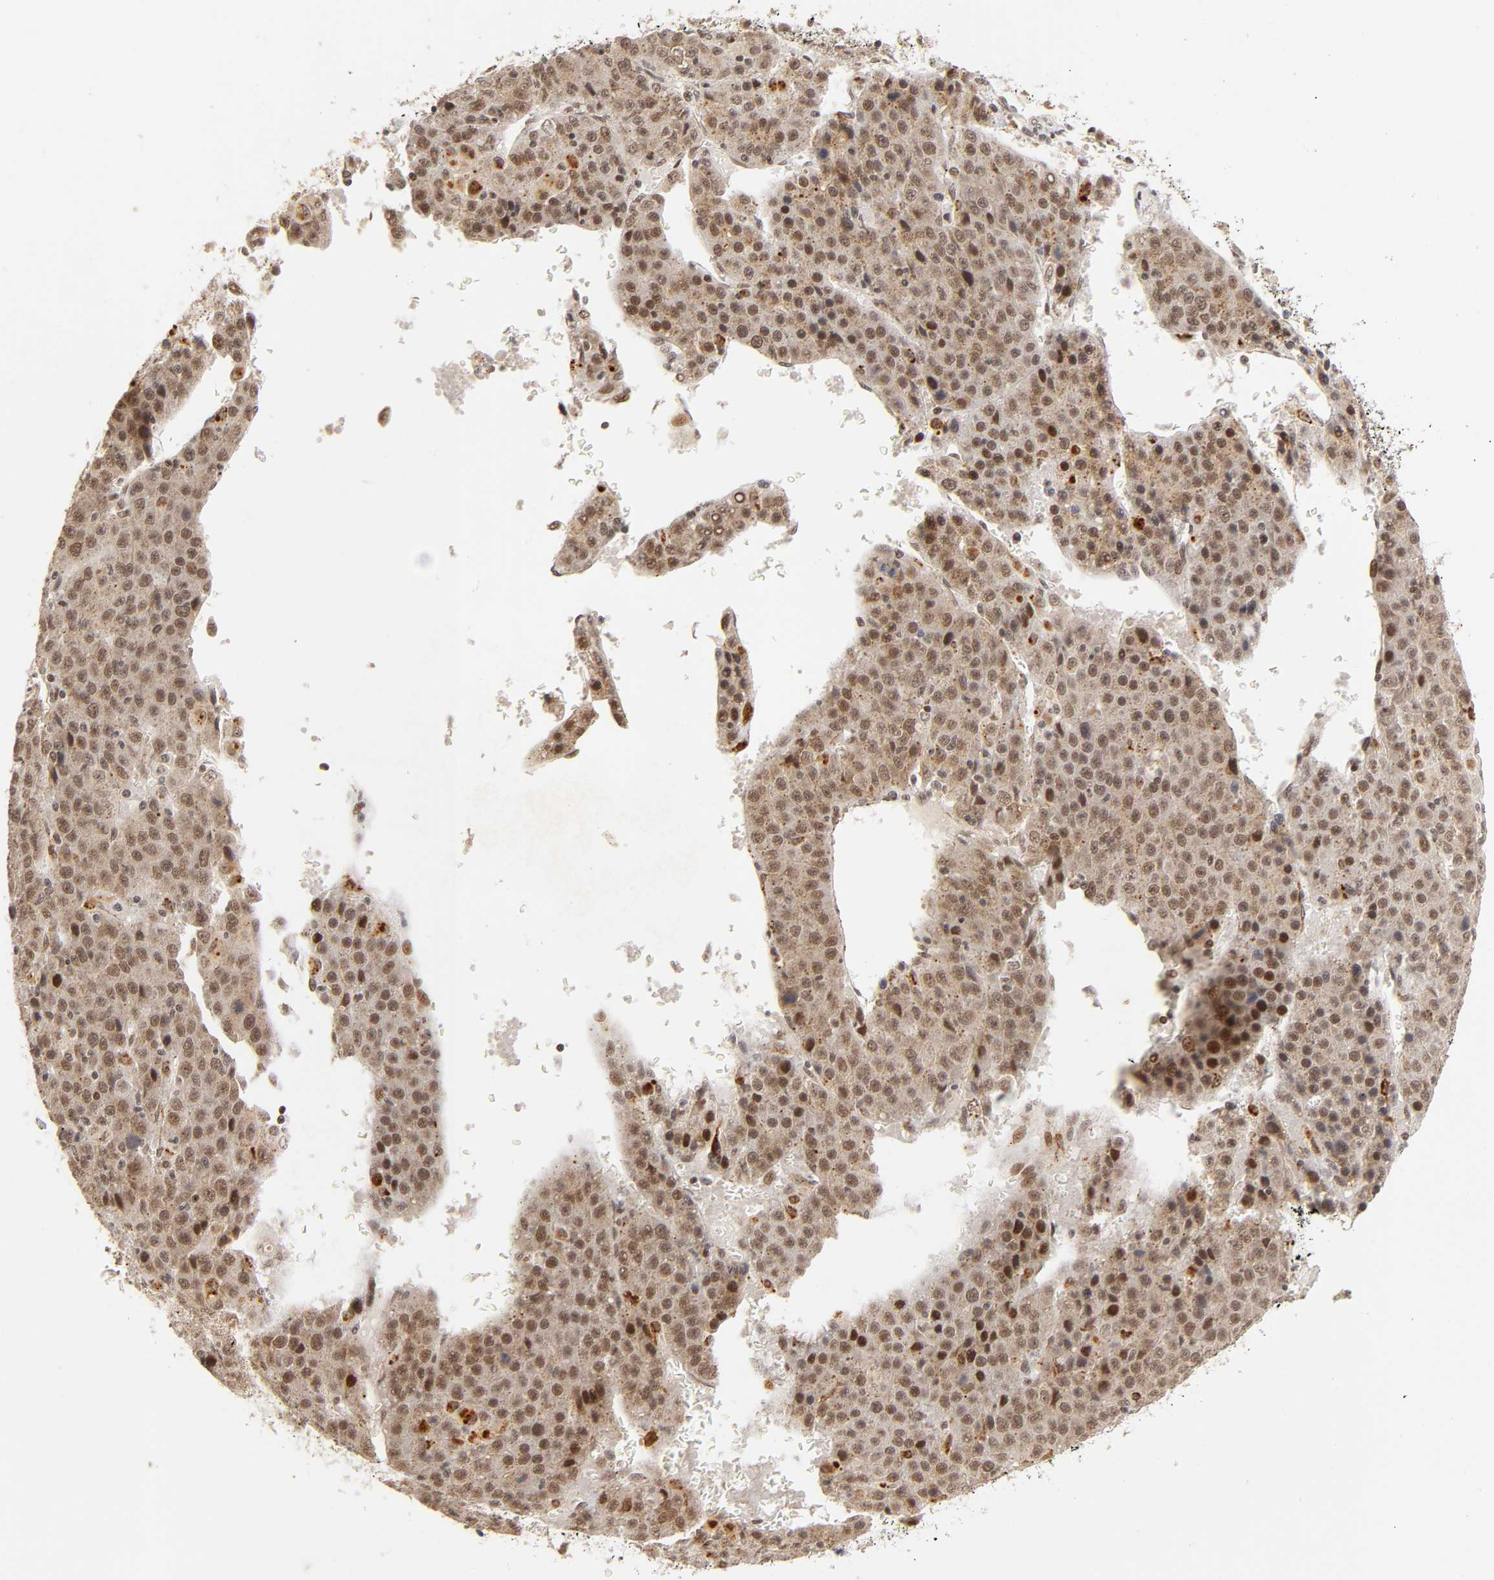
{"staining": {"intensity": "moderate", "quantity": ">75%", "location": "cytoplasmic/membranous,nuclear"}, "tissue": "liver cancer", "cell_type": "Tumor cells", "image_type": "cancer", "snomed": [{"axis": "morphology", "description": "Carcinoma, Hepatocellular, NOS"}, {"axis": "topography", "description": "Liver"}], "caption": "A high-resolution image shows IHC staining of hepatocellular carcinoma (liver), which shows moderate cytoplasmic/membranous and nuclear staining in about >75% of tumor cells.", "gene": "TAF10", "patient": {"sex": "female", "age": 53}}